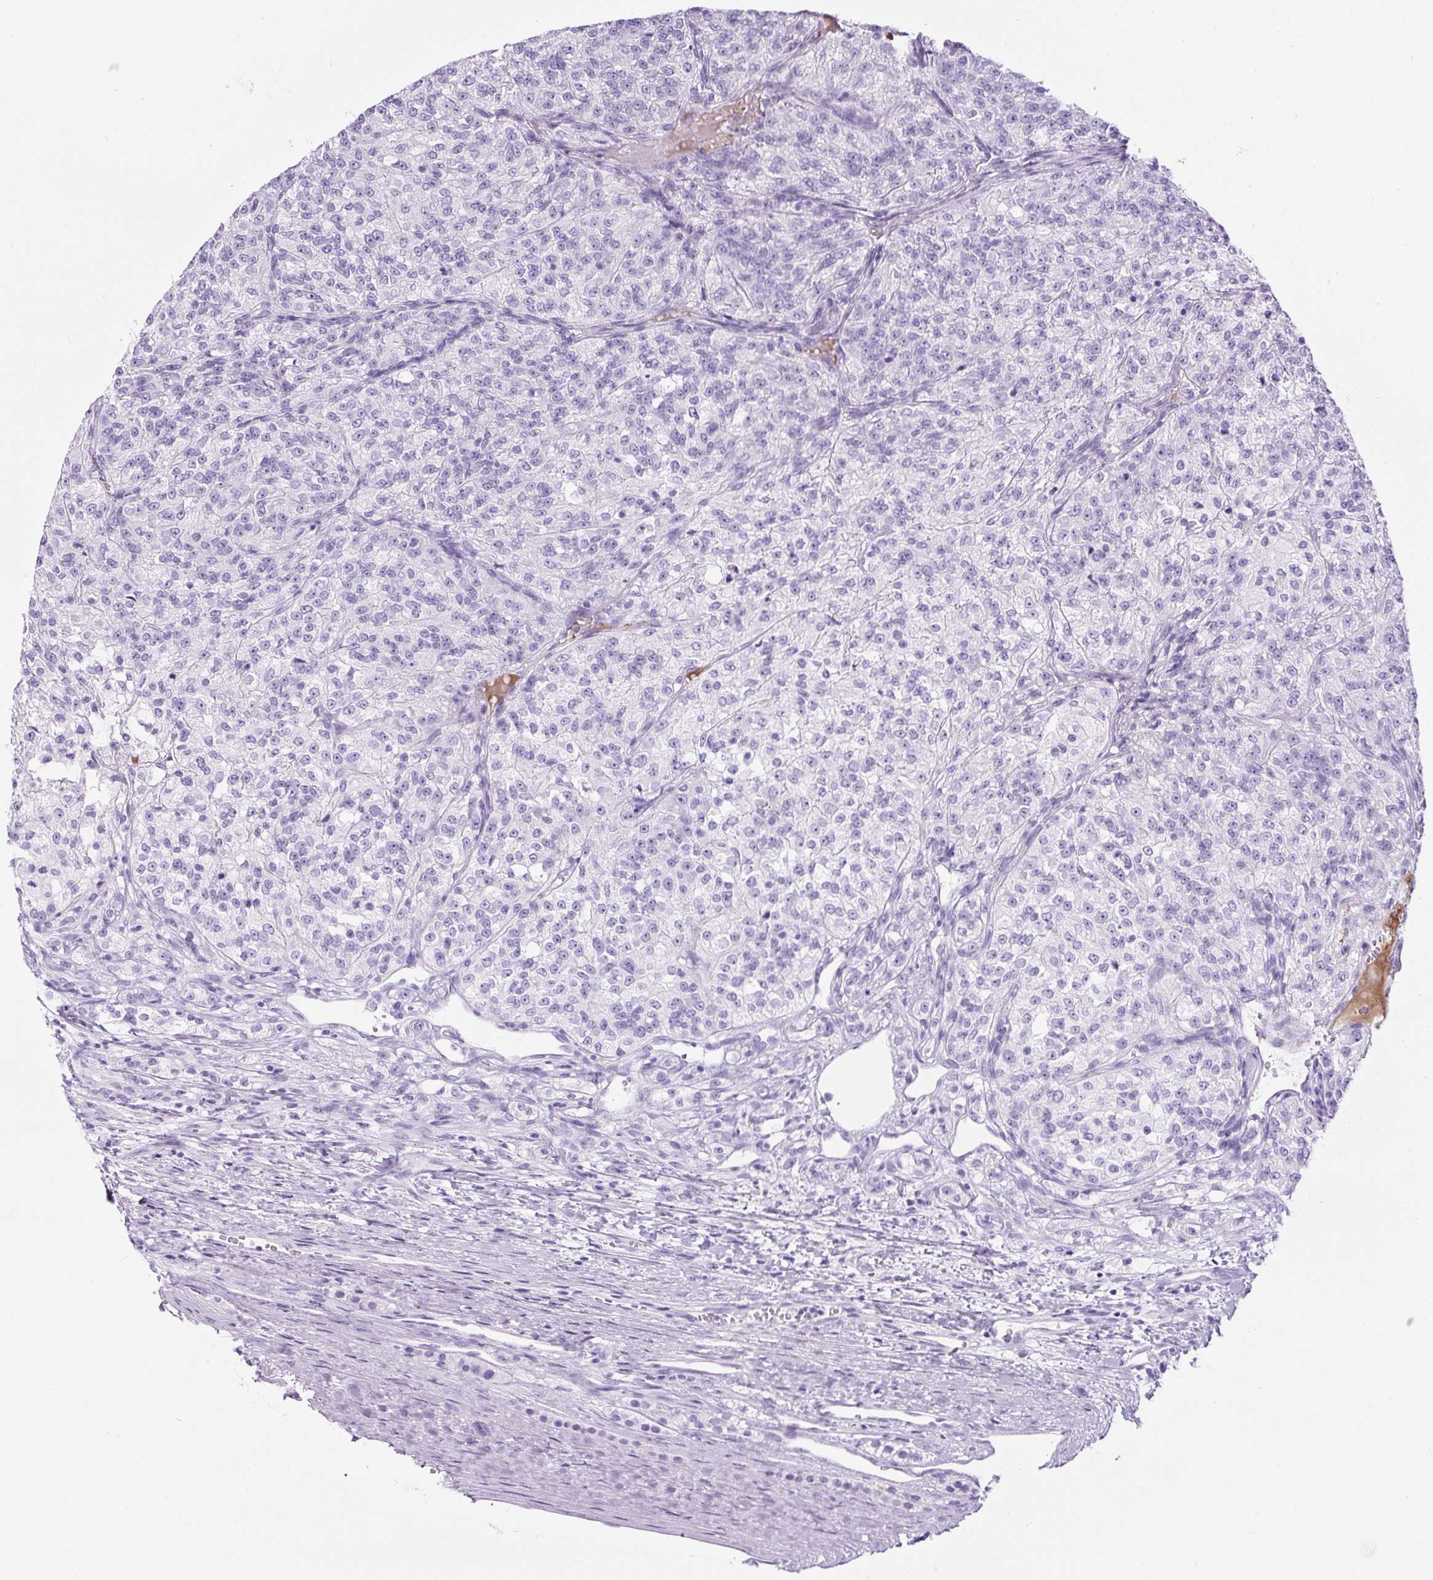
{"staining": {"intensity": "negative", "quantity": "none", "location": "none"}, "tissue": "renal cancer", "cell_type": "Tumor cells", "image_type": "cancer", "snomed": [{"axis": "morphology", "description": "Adenocarcinoma, NOS"}, {"axis": "topography", "description": "Kidney"}], "caption": "IHC image of renal cancer (adenocarcinoma) stained for a protein (brown), which exhibits no positivity in tumor cells.", "gene": "TMEM200B", "patient": {"sex": "female", "age": 63}}